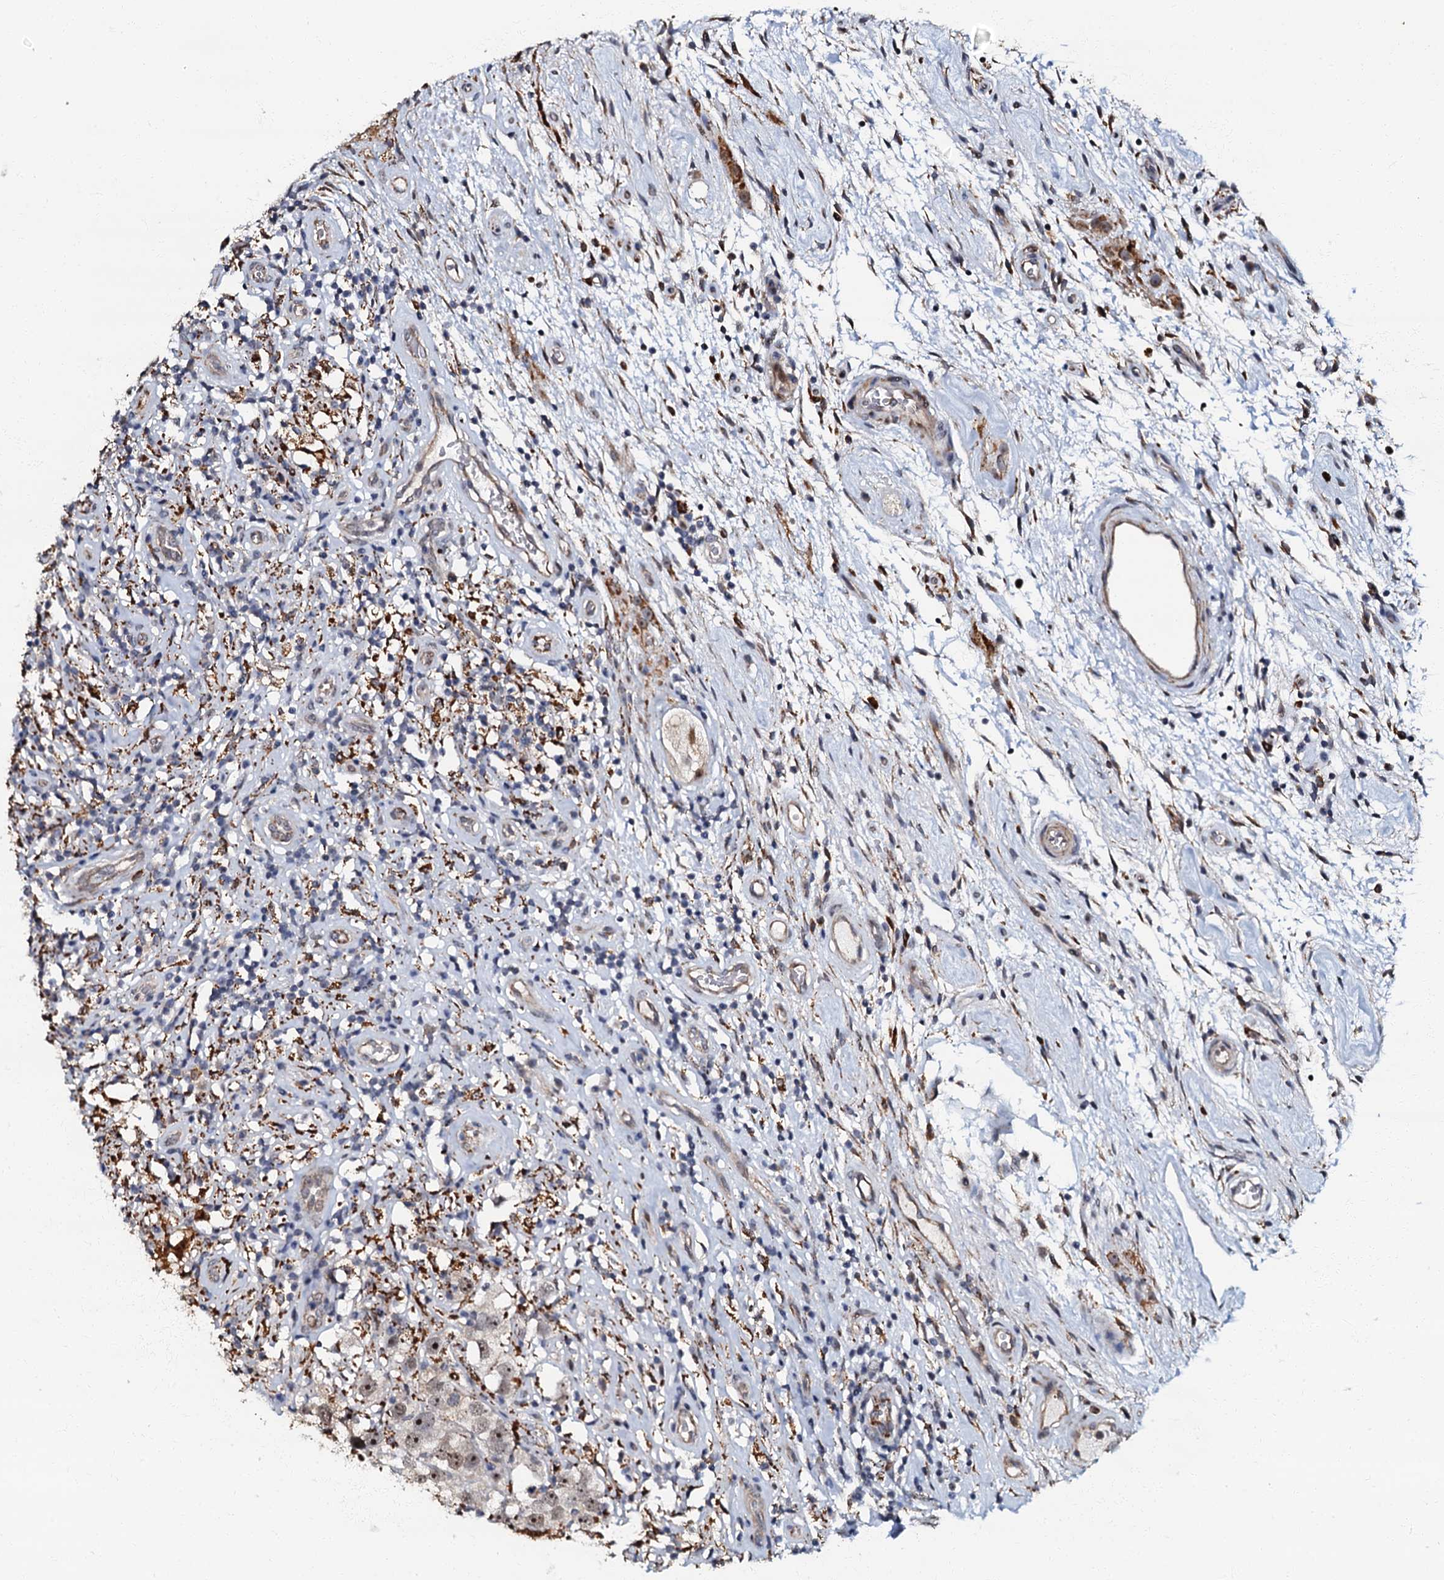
{"staining": {"intensity": "weak", "quantity": "25%-75%", "location": "nuclear"}, "tissue": "testis cancer", "cell_type": "Tumor cells", "image_type": "cancer", "snomed": [{"axis": "morphology", "description": "Seminoma, NOS"}, {"axis": "topography", "description": "Testis"}], "caption": "Testis cancer (seminoma) stained for a protein reveals weak nuclear positivity in tumor cells.", "gene": "OLAH", "patient": {"sex": "male", "age": 49}}